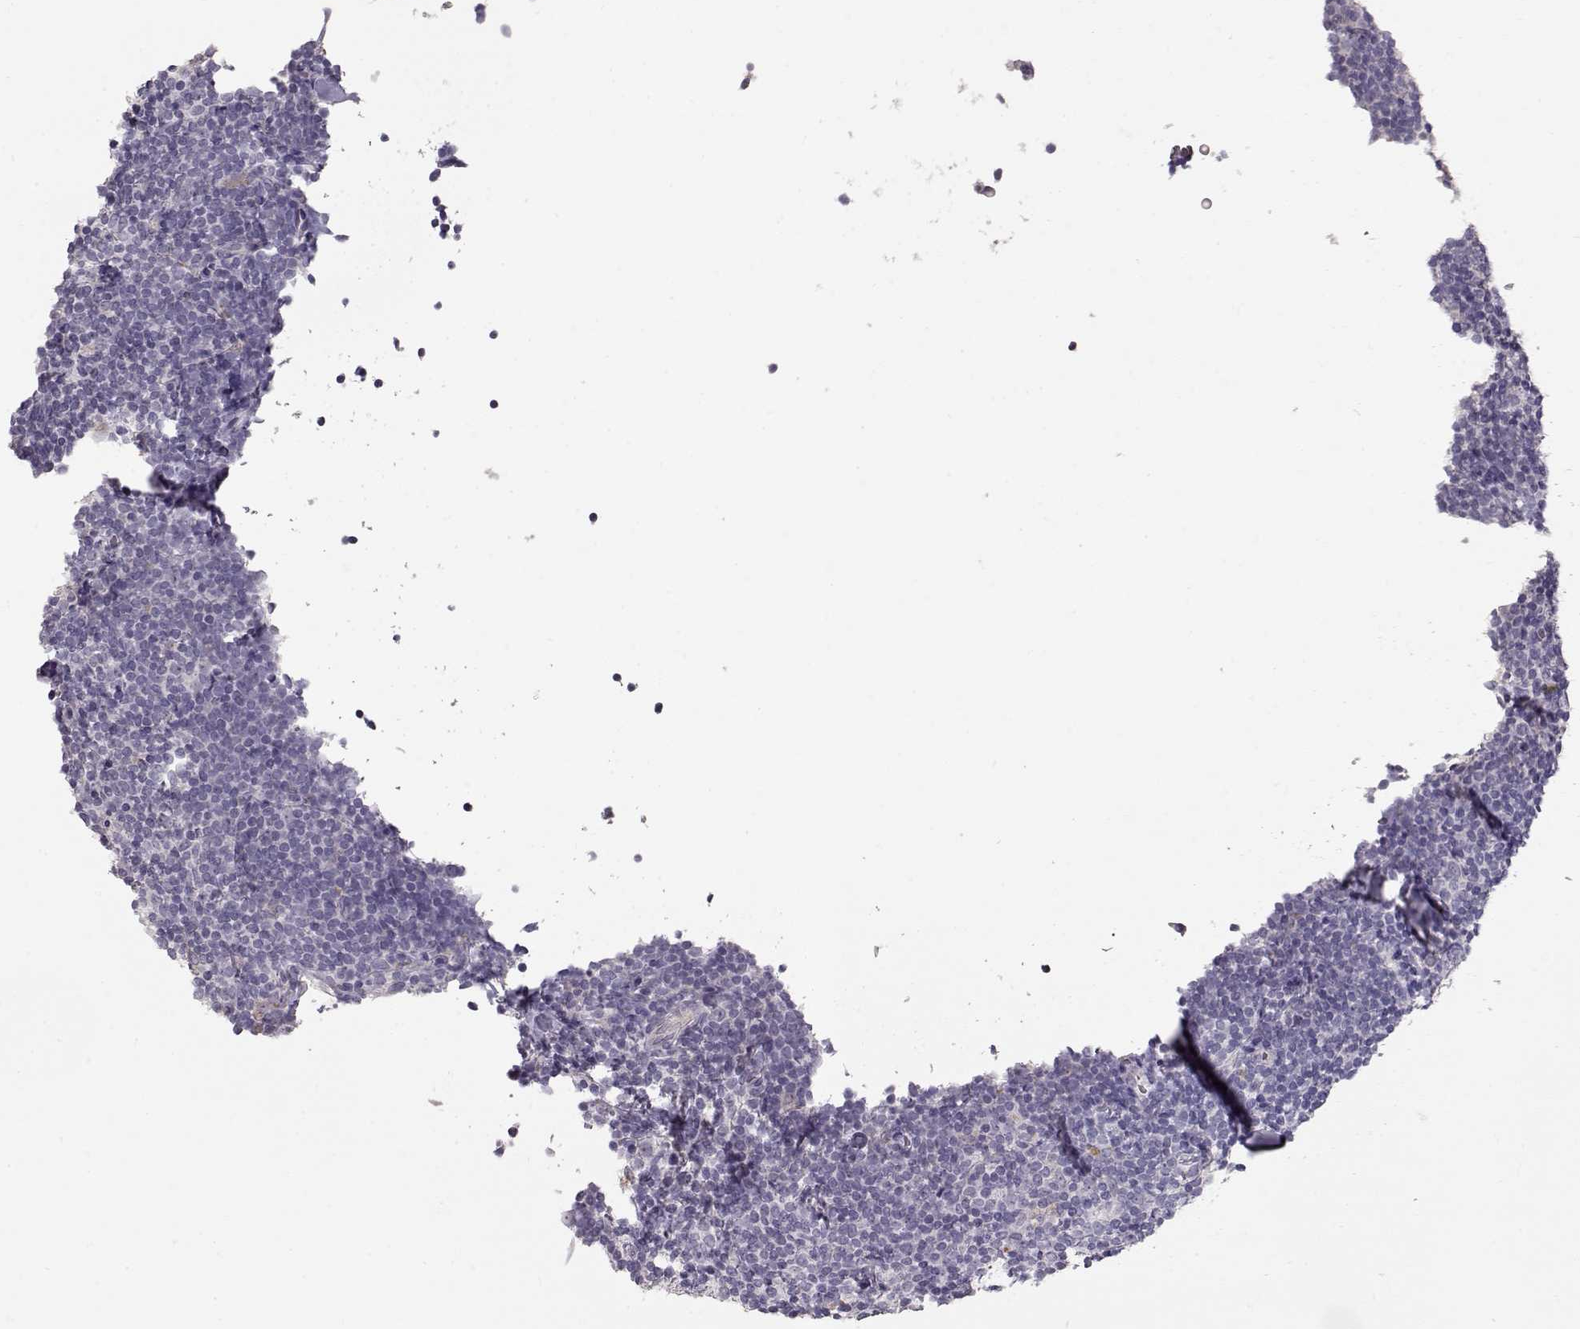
{"staining": {"intensity": "negative", "quantity": "none", "location": "none"}, "tissue": "lymphoma", "cell_type": "Tumor cells", "image_type": "cancer", "snomed": [{"axis": "morphology", "description": "Malignant lymphoma, non-Hodgkin's type, Low grade"}, {"axis": "topography", "description": "Lymph node"}], "caption": "Lymphoma was stained to show a protein in brown. There is no significant positivity in tumor cells.", "gene": "SLC18A1", "patient": {"sex": "female", "age": 56}}